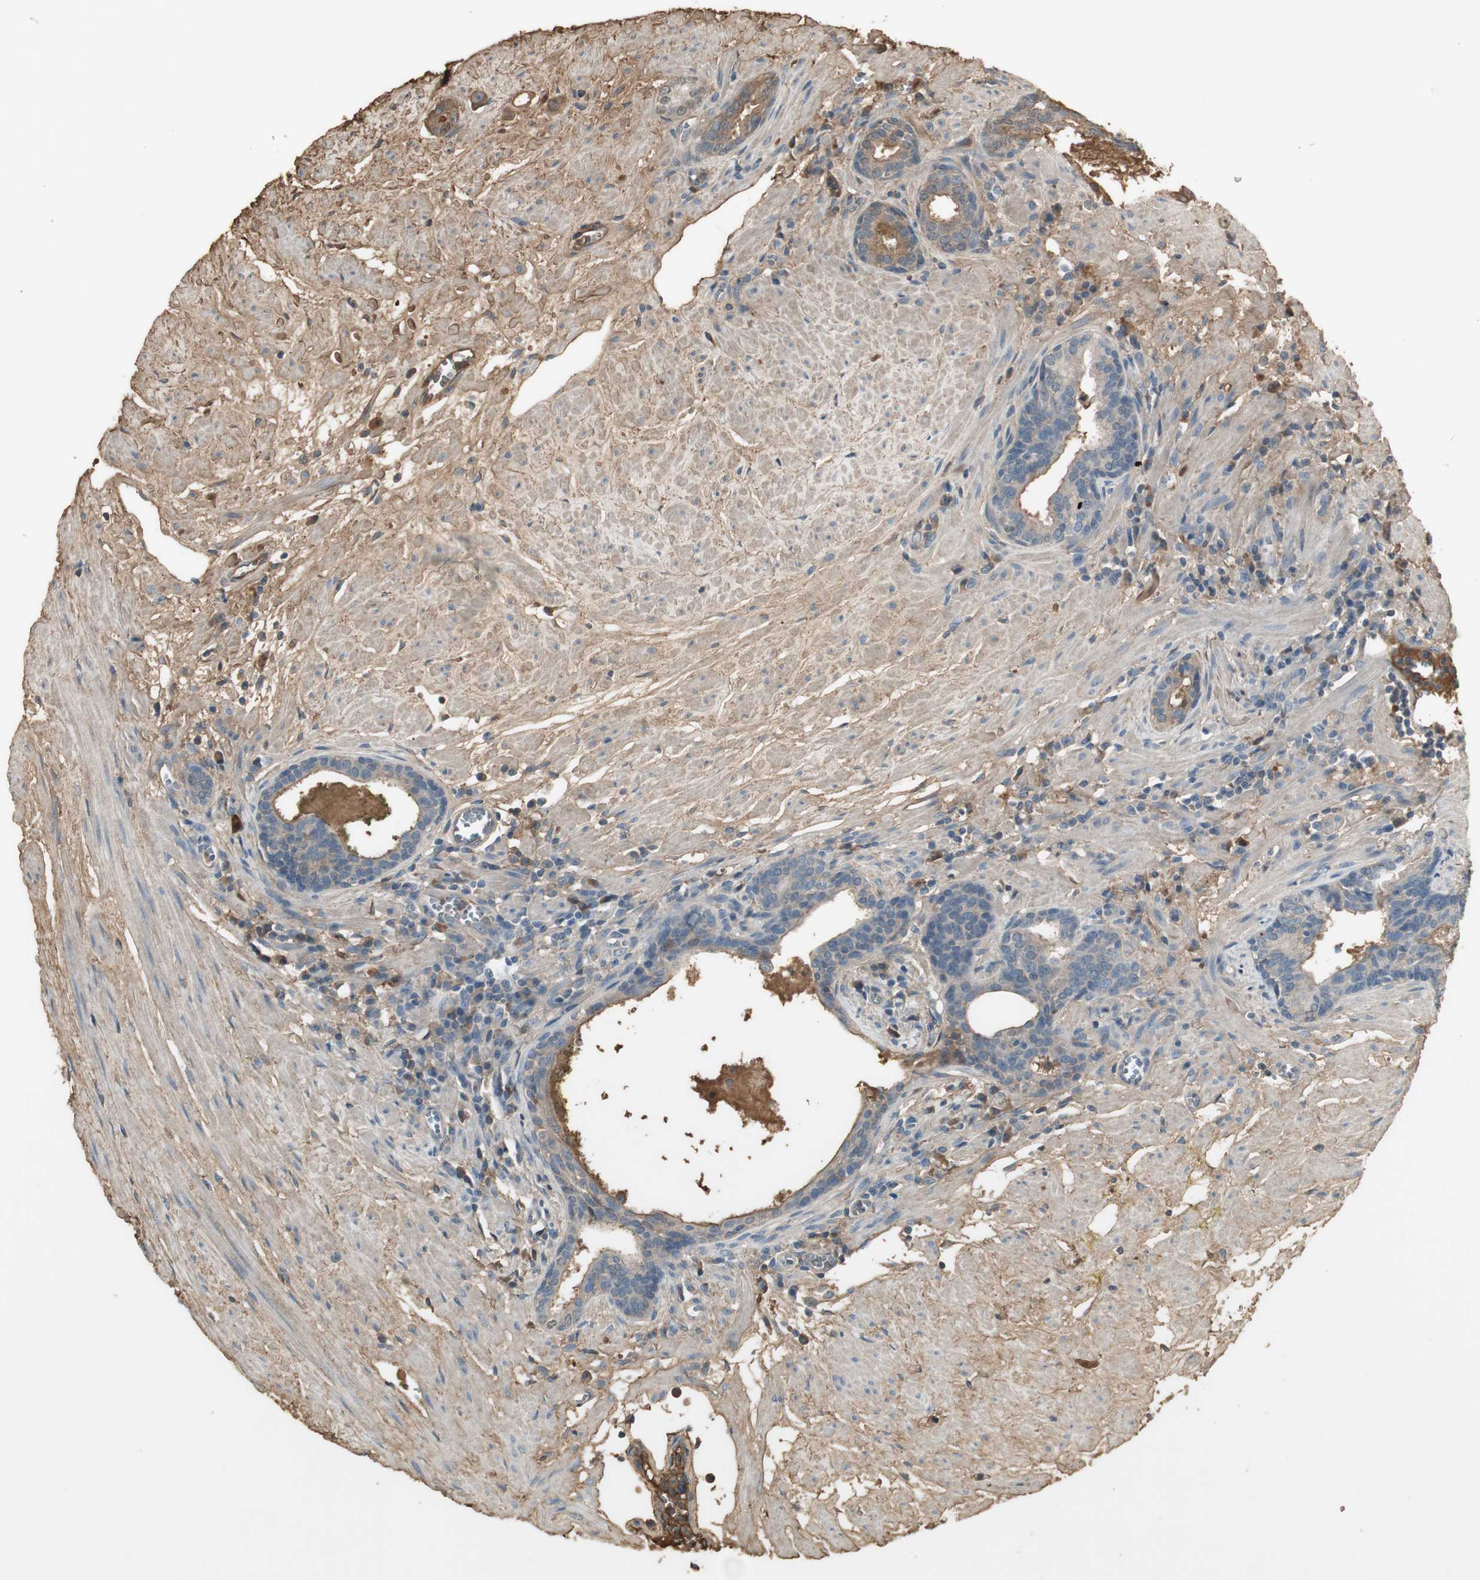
{"staining": {"intensity": "weak", "quantity": "<25%", "location": "cytoplasmic/membranous"}, "tissue": "prostate cancer", "cell_type": "Tumor cells", "image_type": "cancer", "snomed": [{"axis": "morphology", "description": "Adenocarcinoma, Low grade"}, {"axis": "topography", "description": "Prostate"}], "caption": "DAB immunohistochemical staining of prostate cancer (adenocarcinoma (low-grade)) reveals no significant staining in tumor cells. (Brightfield microscopy of DAB immunohistochemistry at high magnification).", "gene": "MMP14", "patient": {"sex": "male", "age": 57}}